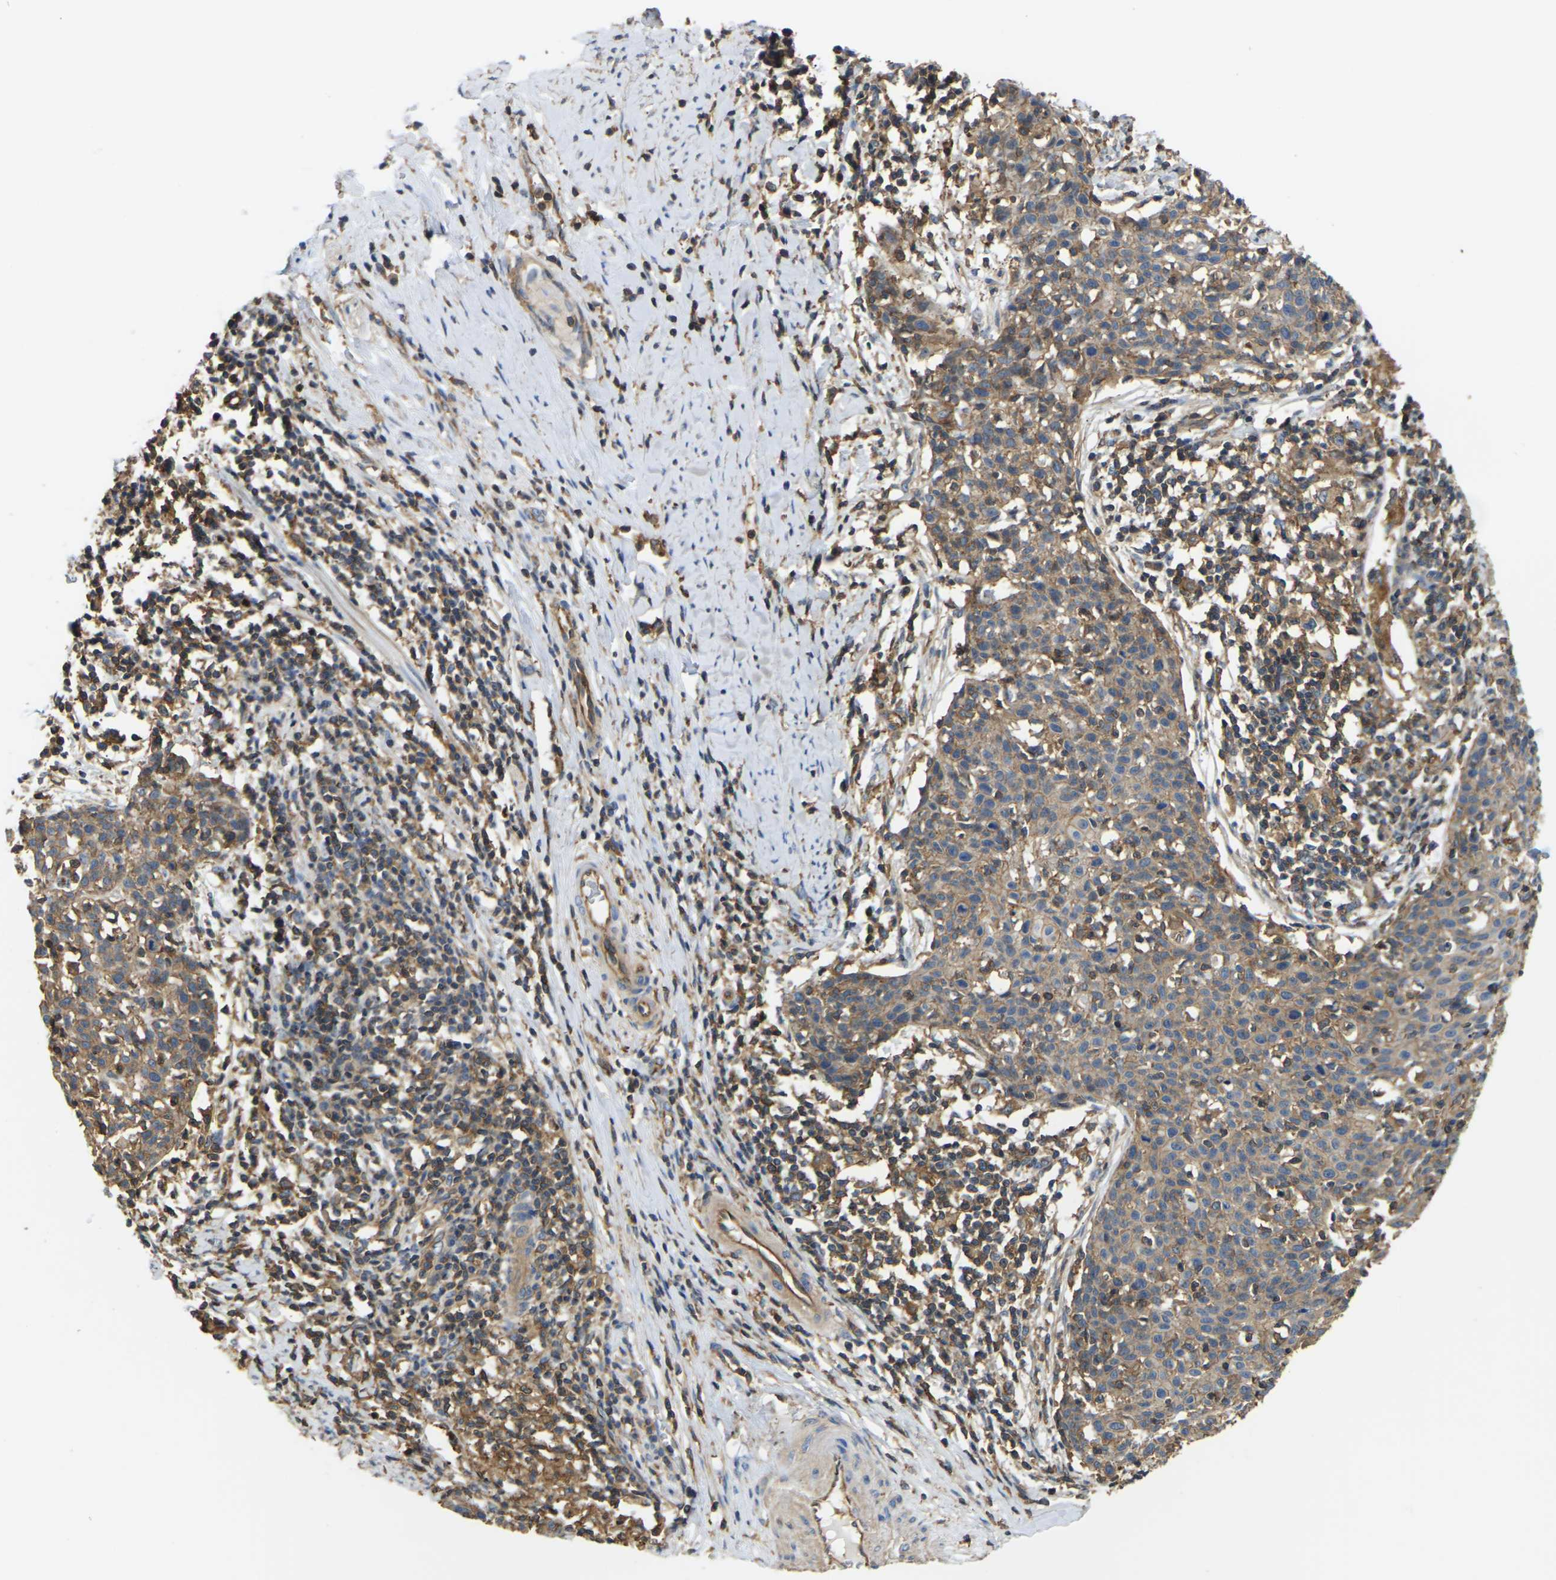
{"staining": {"intensity": "moderate", "quantity": ">75%", "location": "cytoplasmic/membranous"}, "tissue": "cervical cancer", "cell_type": "Tumor cells", "image_type": "cancer", "snomed": [{"axis": "morphology", "description": "Squamous cell carcinoma, NOS"}, {"axis": "topography", "description": "Cervix"}], "caption": "Protein expression analysis of squamous cell carcinoma (cervical) displays moderate cytoplasmic/membranous positivity in approximately >75% of tumor cells.", "gene": "IQGAP1", "patient": {"sex": "female", "age": 38}}